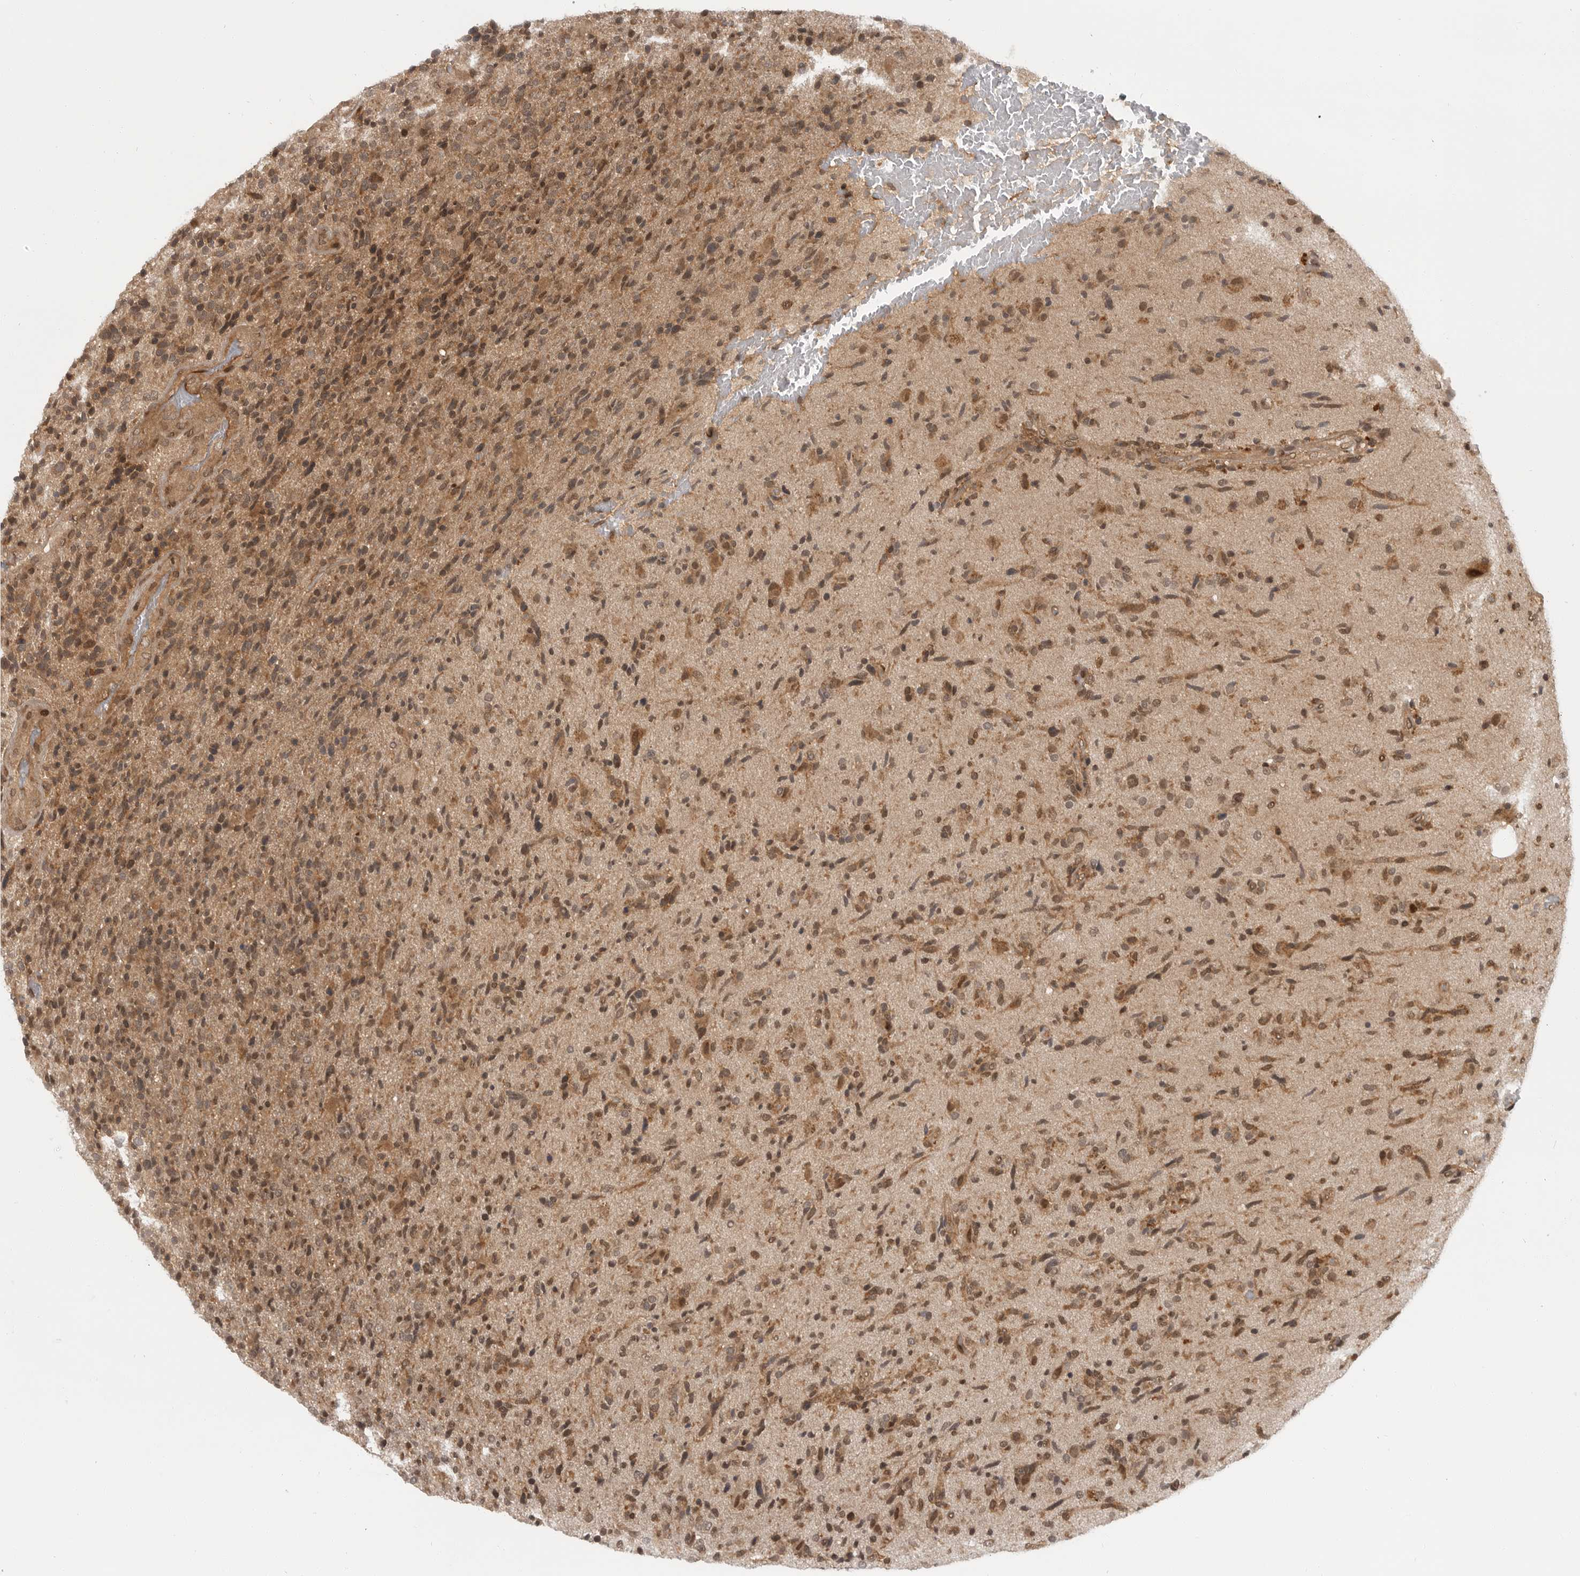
{"staining": {"intensity": "moderate", "quantity": "25%-75%", "location": "cytoplasmic/membranous"}, "tissue": "glioma", "cell_type": "Tumor cells", "image_type": "cancer", "snomed": [{"axis": "morphology", "description": "Glioma, malignant, High grade"}, {"axis": "topography", "description": "Brain"}], "caption": "Protein expression by immunohistochemistry (IHC) shows moderate cytoplasmic/membranous expression in about 25%-75% of tumor cells in glioma.", "gene": "SZRD1", "patient": {"sex": "male", "age": 72}}